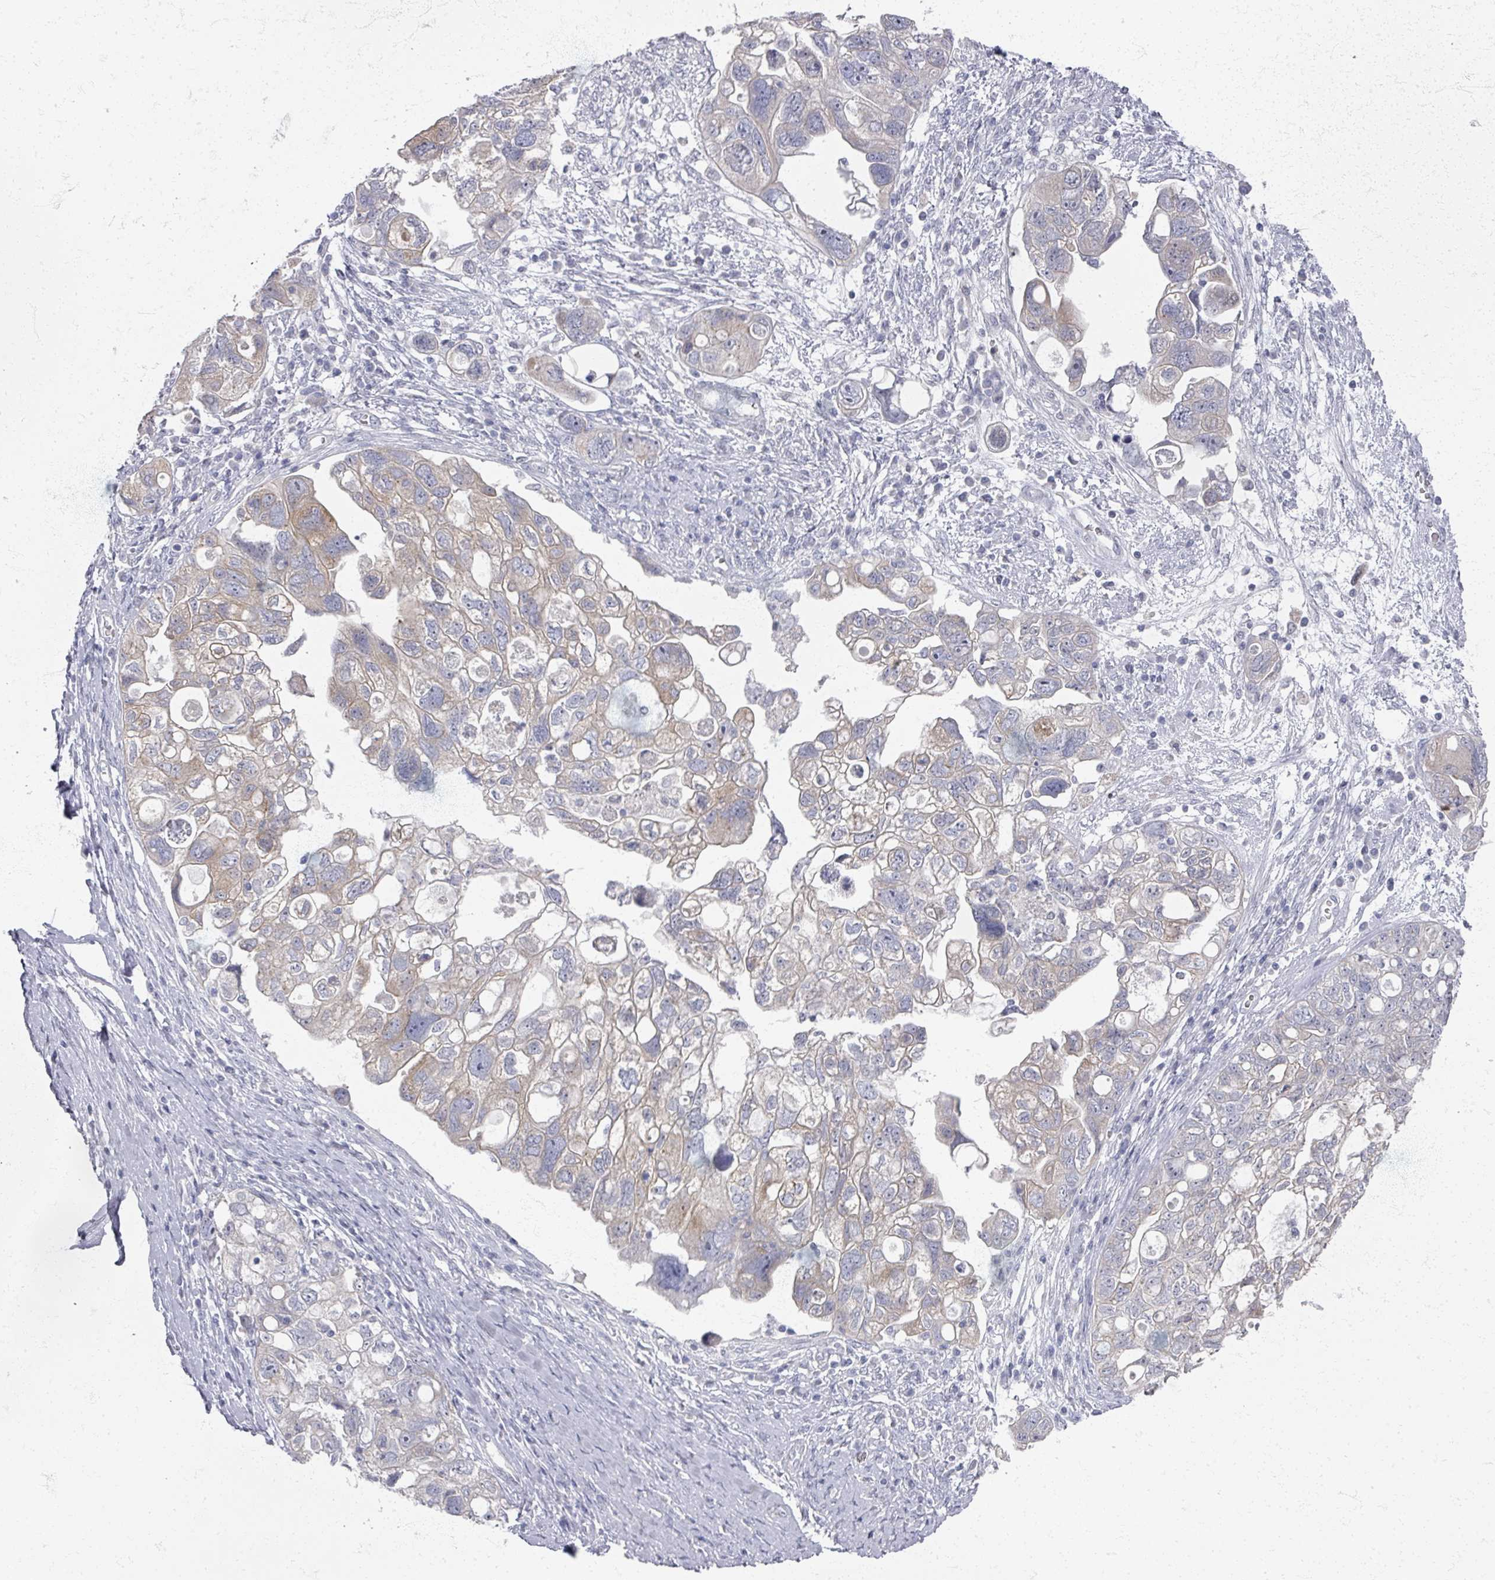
{"staining": {"intensity": "weak", "quantity": "<25%", "location": "cytoplasmic/membranous"}, "tissue": "ovarian cancer", "cell_type": "Tumor cells", "image_type": "cancer", "snomed": [{"axis": "morphology", "description": "Carcinoma, NOS"}, {"axis": "morphology", "description": "Cystadenocarcinoma, serous, NOS"}, {"axis": "topography", "description": "Ovary"}], "caption": "IHC image of neoplastic tissue: human ovarian serous cystadenocarcinoma stained with DAB displays no significant protein staining in tumor cells.", "gene": "TTYH3", "patient": {"sex": "female", "age": 69}}